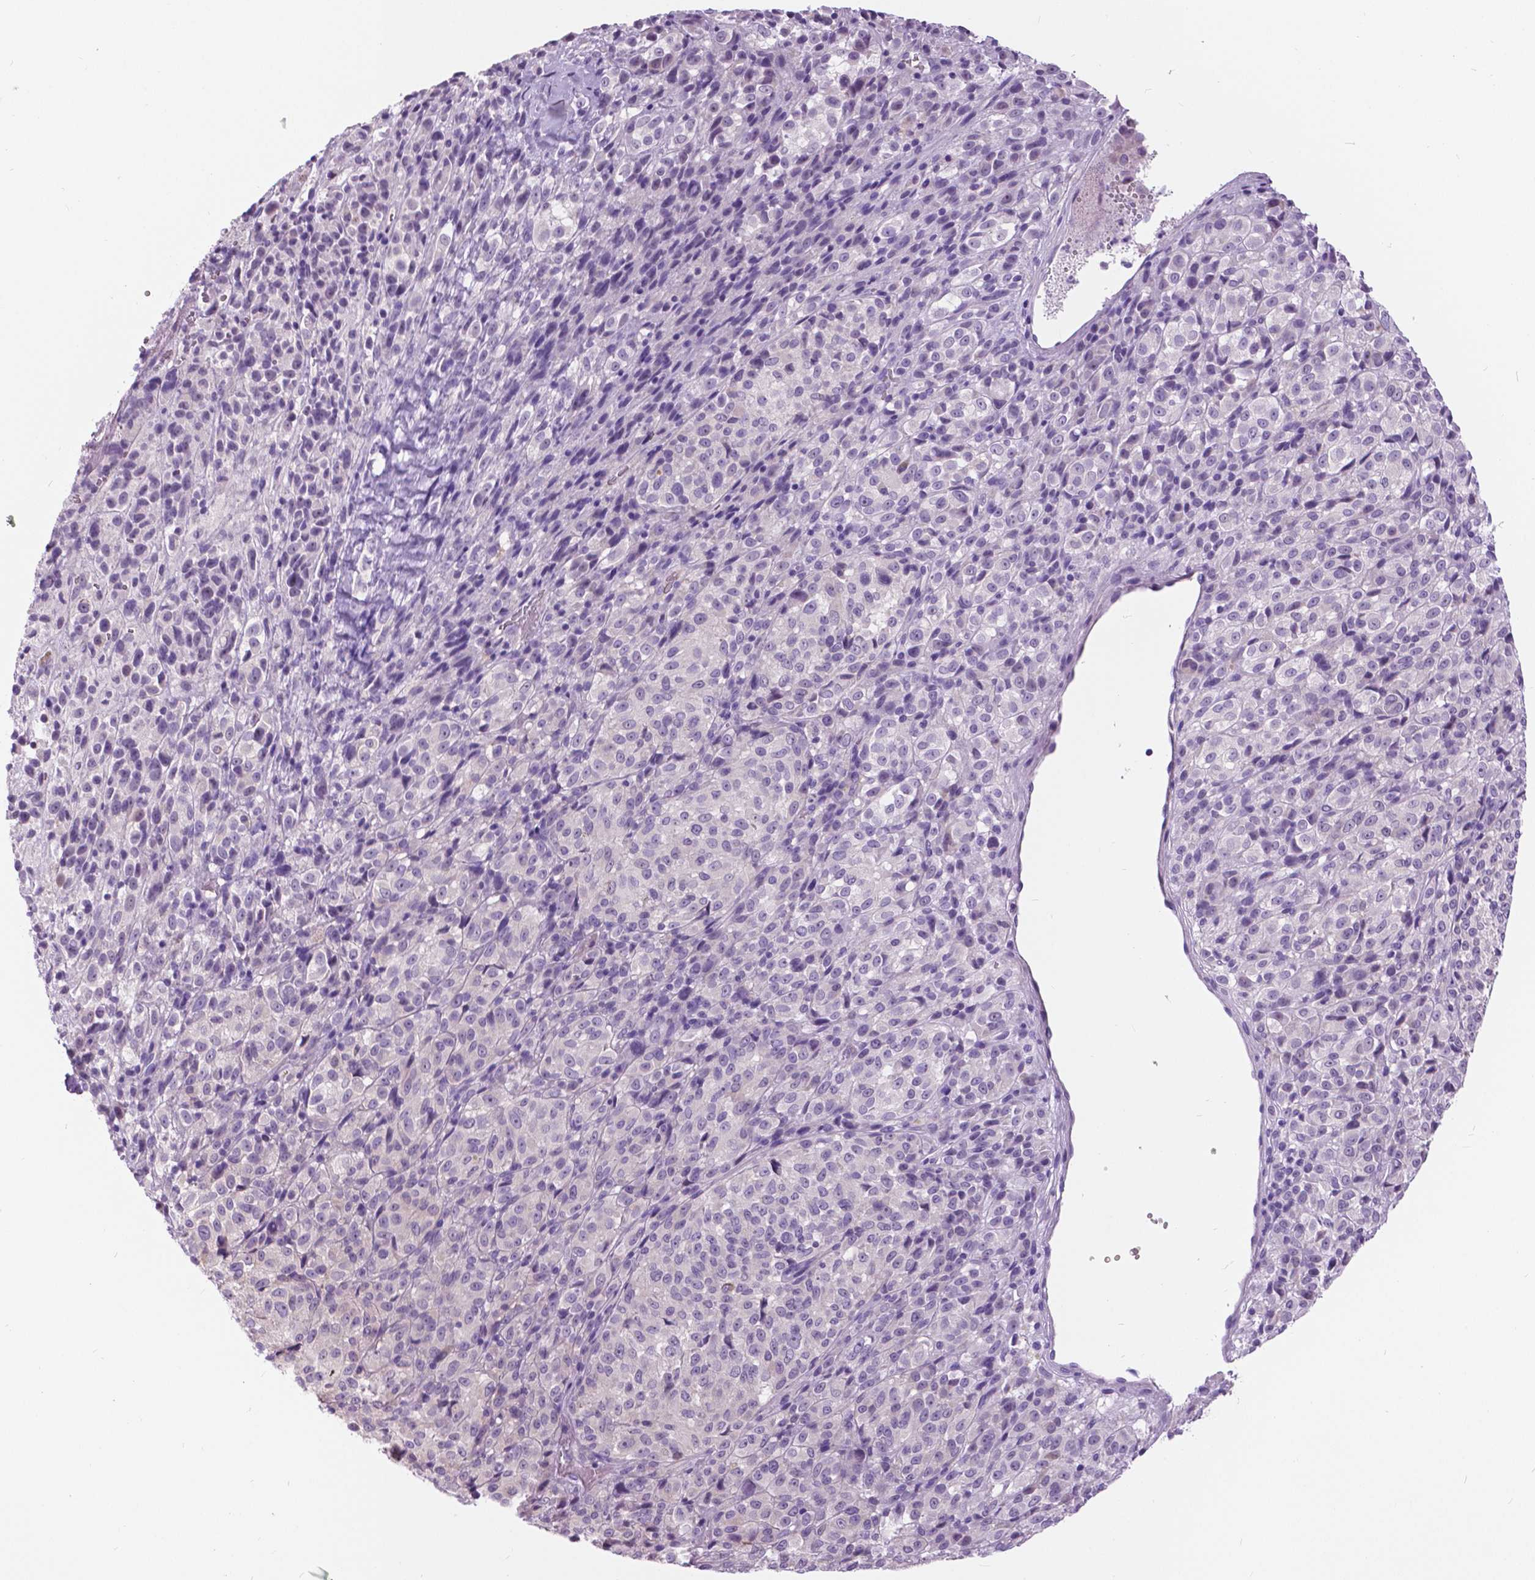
{"staining": {"intensity": "negative", "quantity": "none", "location": "none"}, "tissue": "melanoma", "cell_type": "Tumor cells", "image_type": "cancer", "snomed": [{"axis": "morphology", "description": "Malignant melanoma, Metastatic site"}, {"axis": "topography", "description": "Brain"}], "caption": "DAB immunohistochemical staining of human malignant melanoma (metastatic site) demonstrates no significant staining in tumor cells.", "gene": "TP53TG5", "patient": {"sex": "female", "age": 56}}